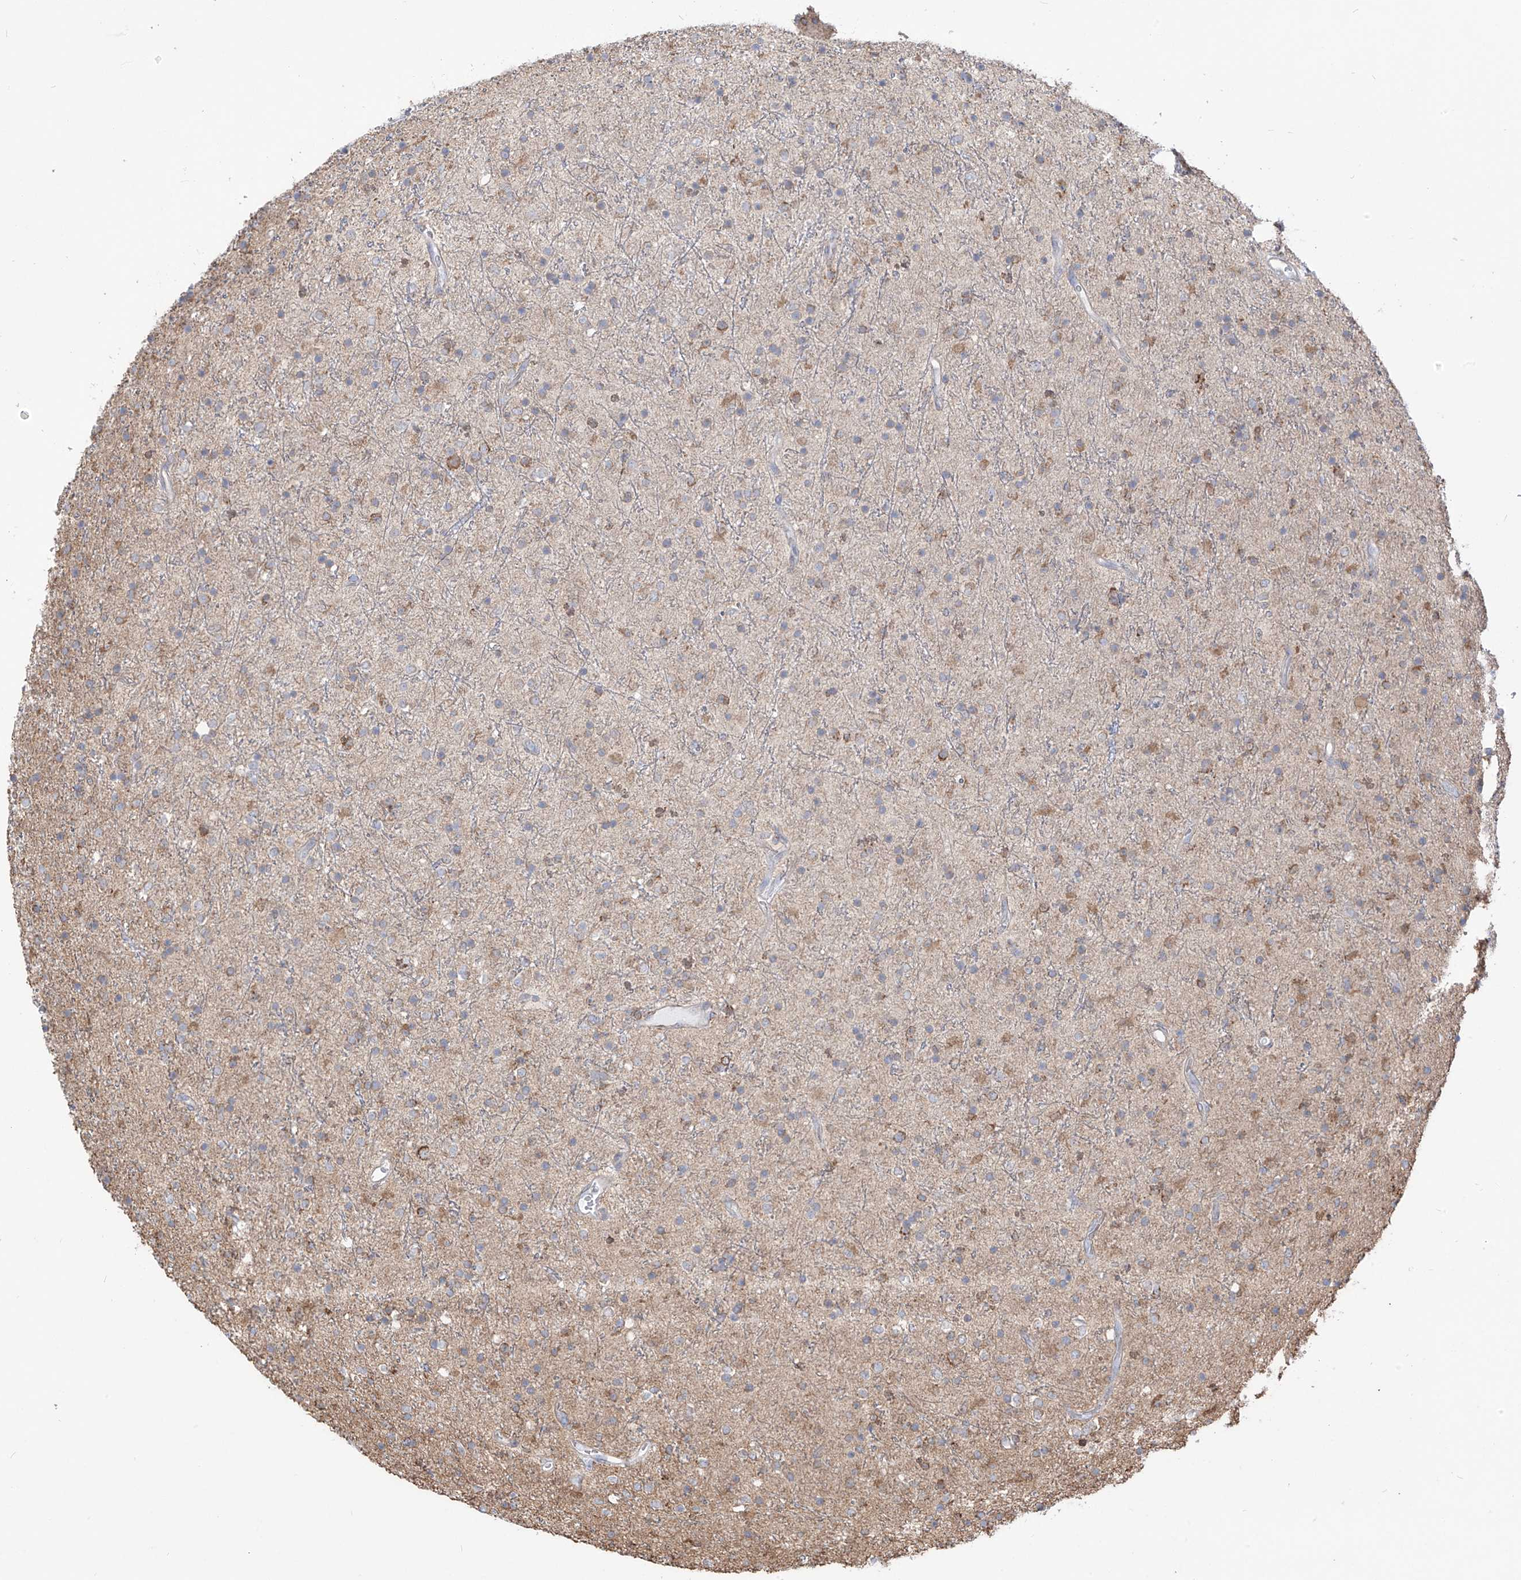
{"staining": {"intensity": "moderate", "quantity": "<25%", "location": "cytoplasmic/membranous"}, "tissue": "glioma", "cell_type": "Tumor cells", "image_type": "cancer", "snomed": [{"axis": "morphology", "description": "Glioma, malignant, High grade"}, {"axis": "topography", "description": "Brain"}], "caption": "Approximately <25% of tumor cells in glioma display moderate cytoplasmic/membranous protein staining as visualized by brown immunohistochemical staining.", "gene": "PDIA6", "patient": {"sex": "male", "age": 34}}